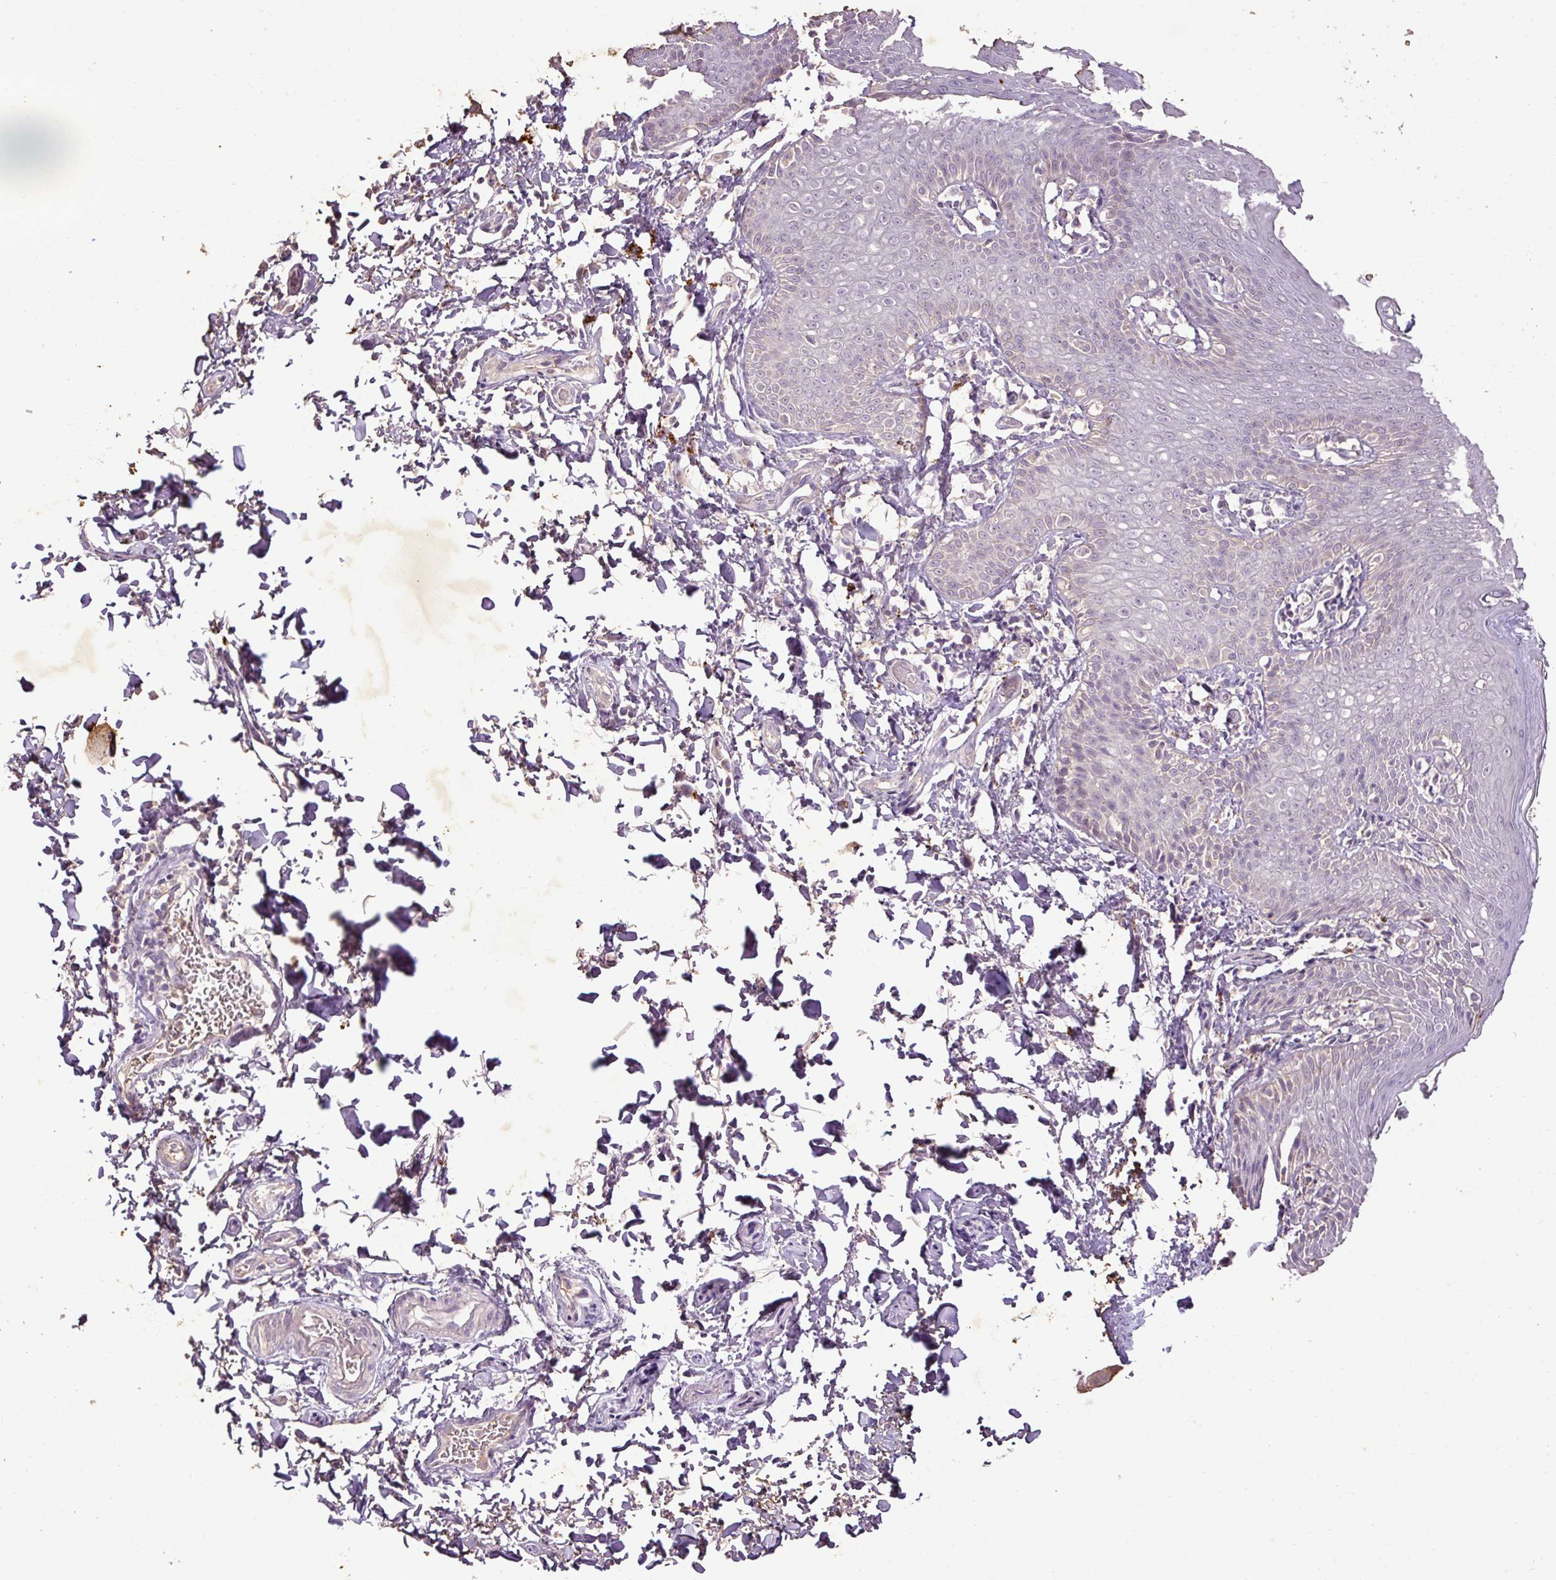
{"staining": {"intensity": "negative", "quantity": "none", "location": "none"}, "tissue": "skin", "cell_type": "Epidermal cells", "image_type": "normal", "snomed": [{"axis": "morphology", "description": "Normal tissue, NOS"}, {"axis": "topography", "description": "Peripheral nerve tissue"}], "caption": "The immunohistochemistry (IHC) micrograph has no significant expression in epidermal cells of skin.", "gene": "LRTM2", "patient": {"sex": "male", "age": 51}}